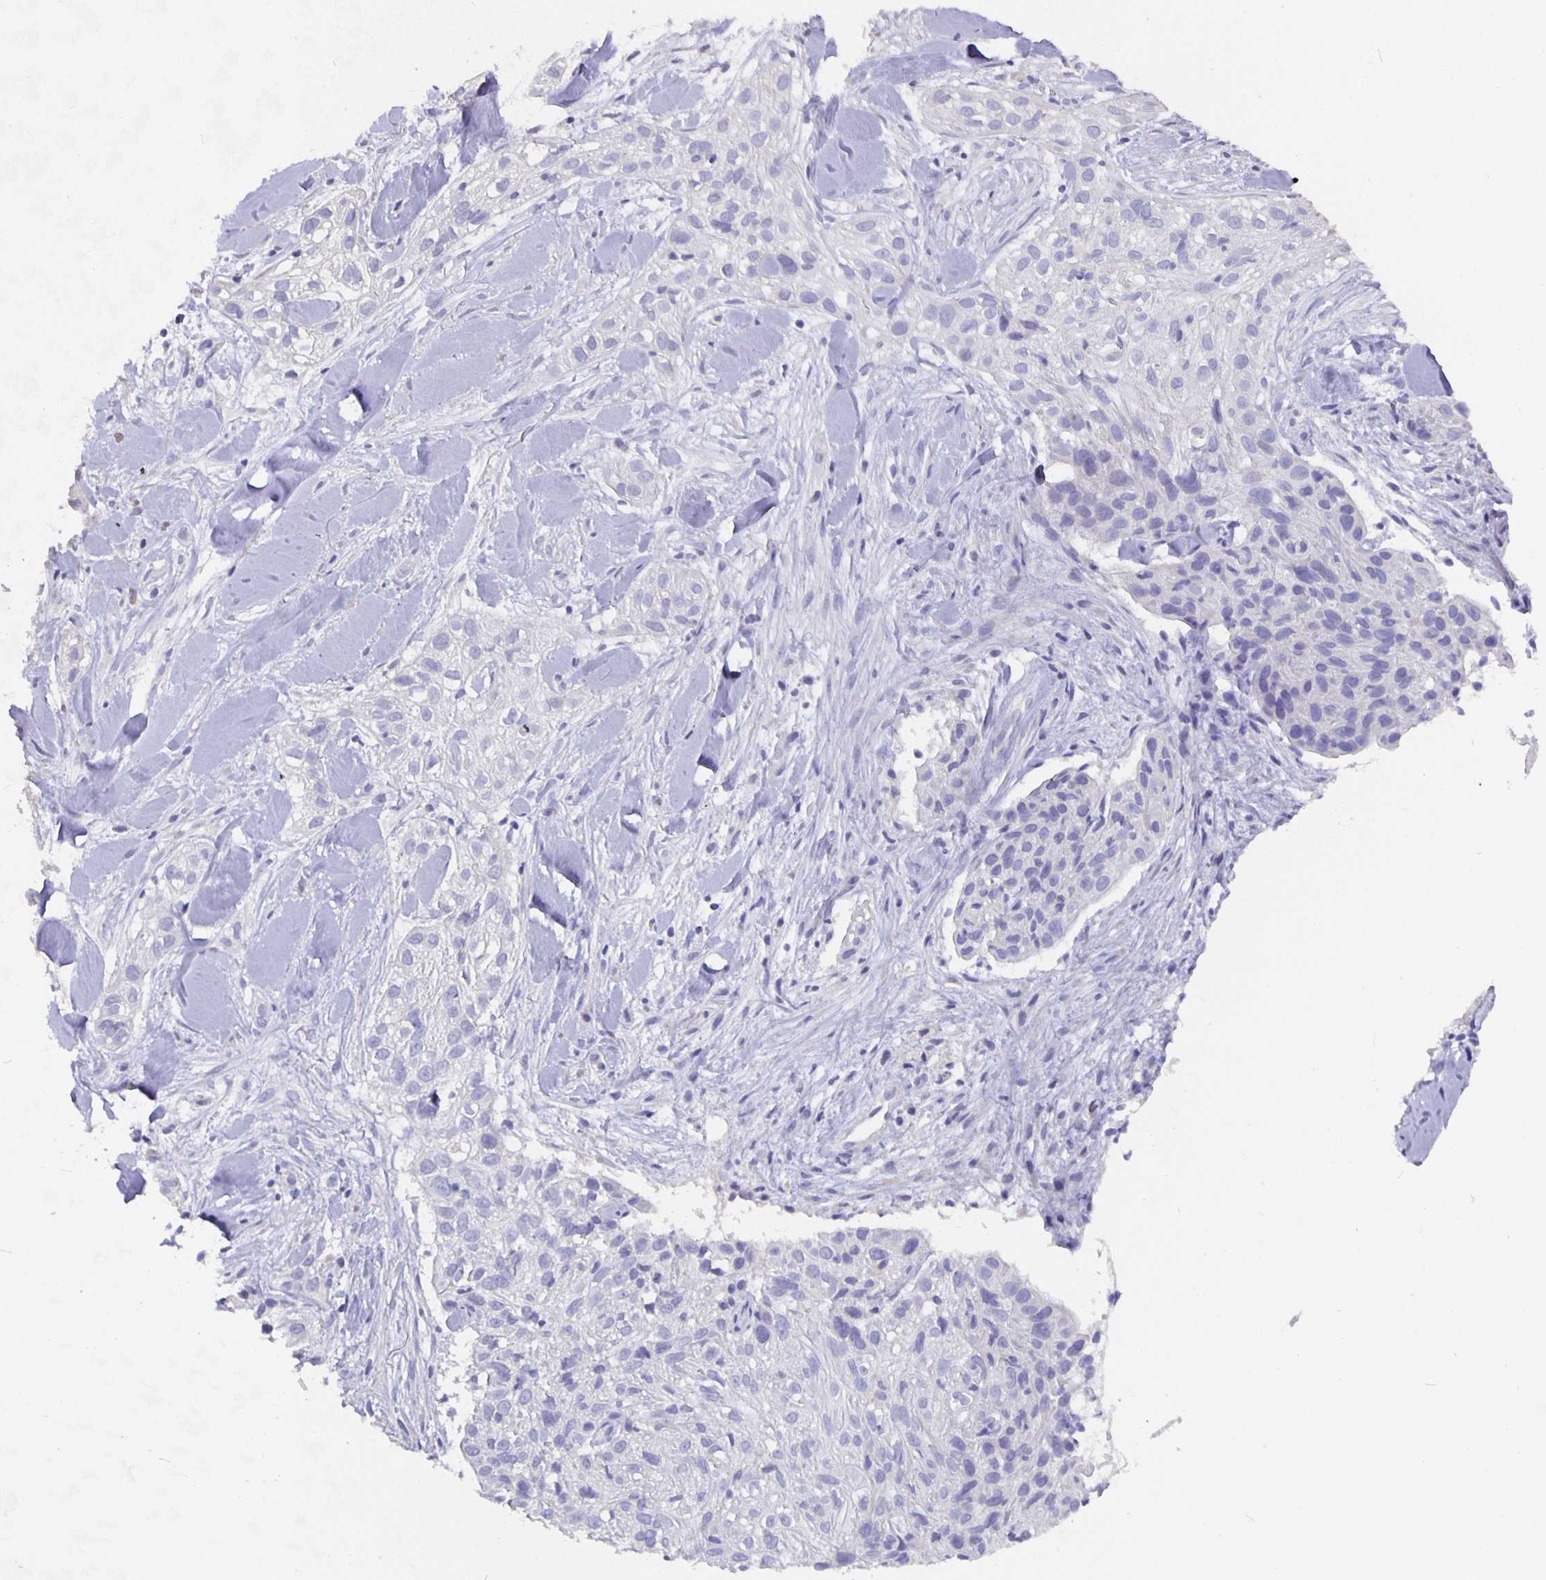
{"staining": {"intensity": "negative", "quantity": "none", "location": "none"}, "tissue": "skin cancer", "cell_type": "Tumor cells", "image_type": "cancer", "snomed": [{"axis": "morphology", "description": "Squamous cell carcinoma, NOS"}, {"axis": "topography", "description": "Skin"}], "caption": "Tumor cells are negative for protein expression in human skin cancer (squamous cell carcinoma).", "gene": "CFAP74", "patient": {"sex": "male", "age": 82}}